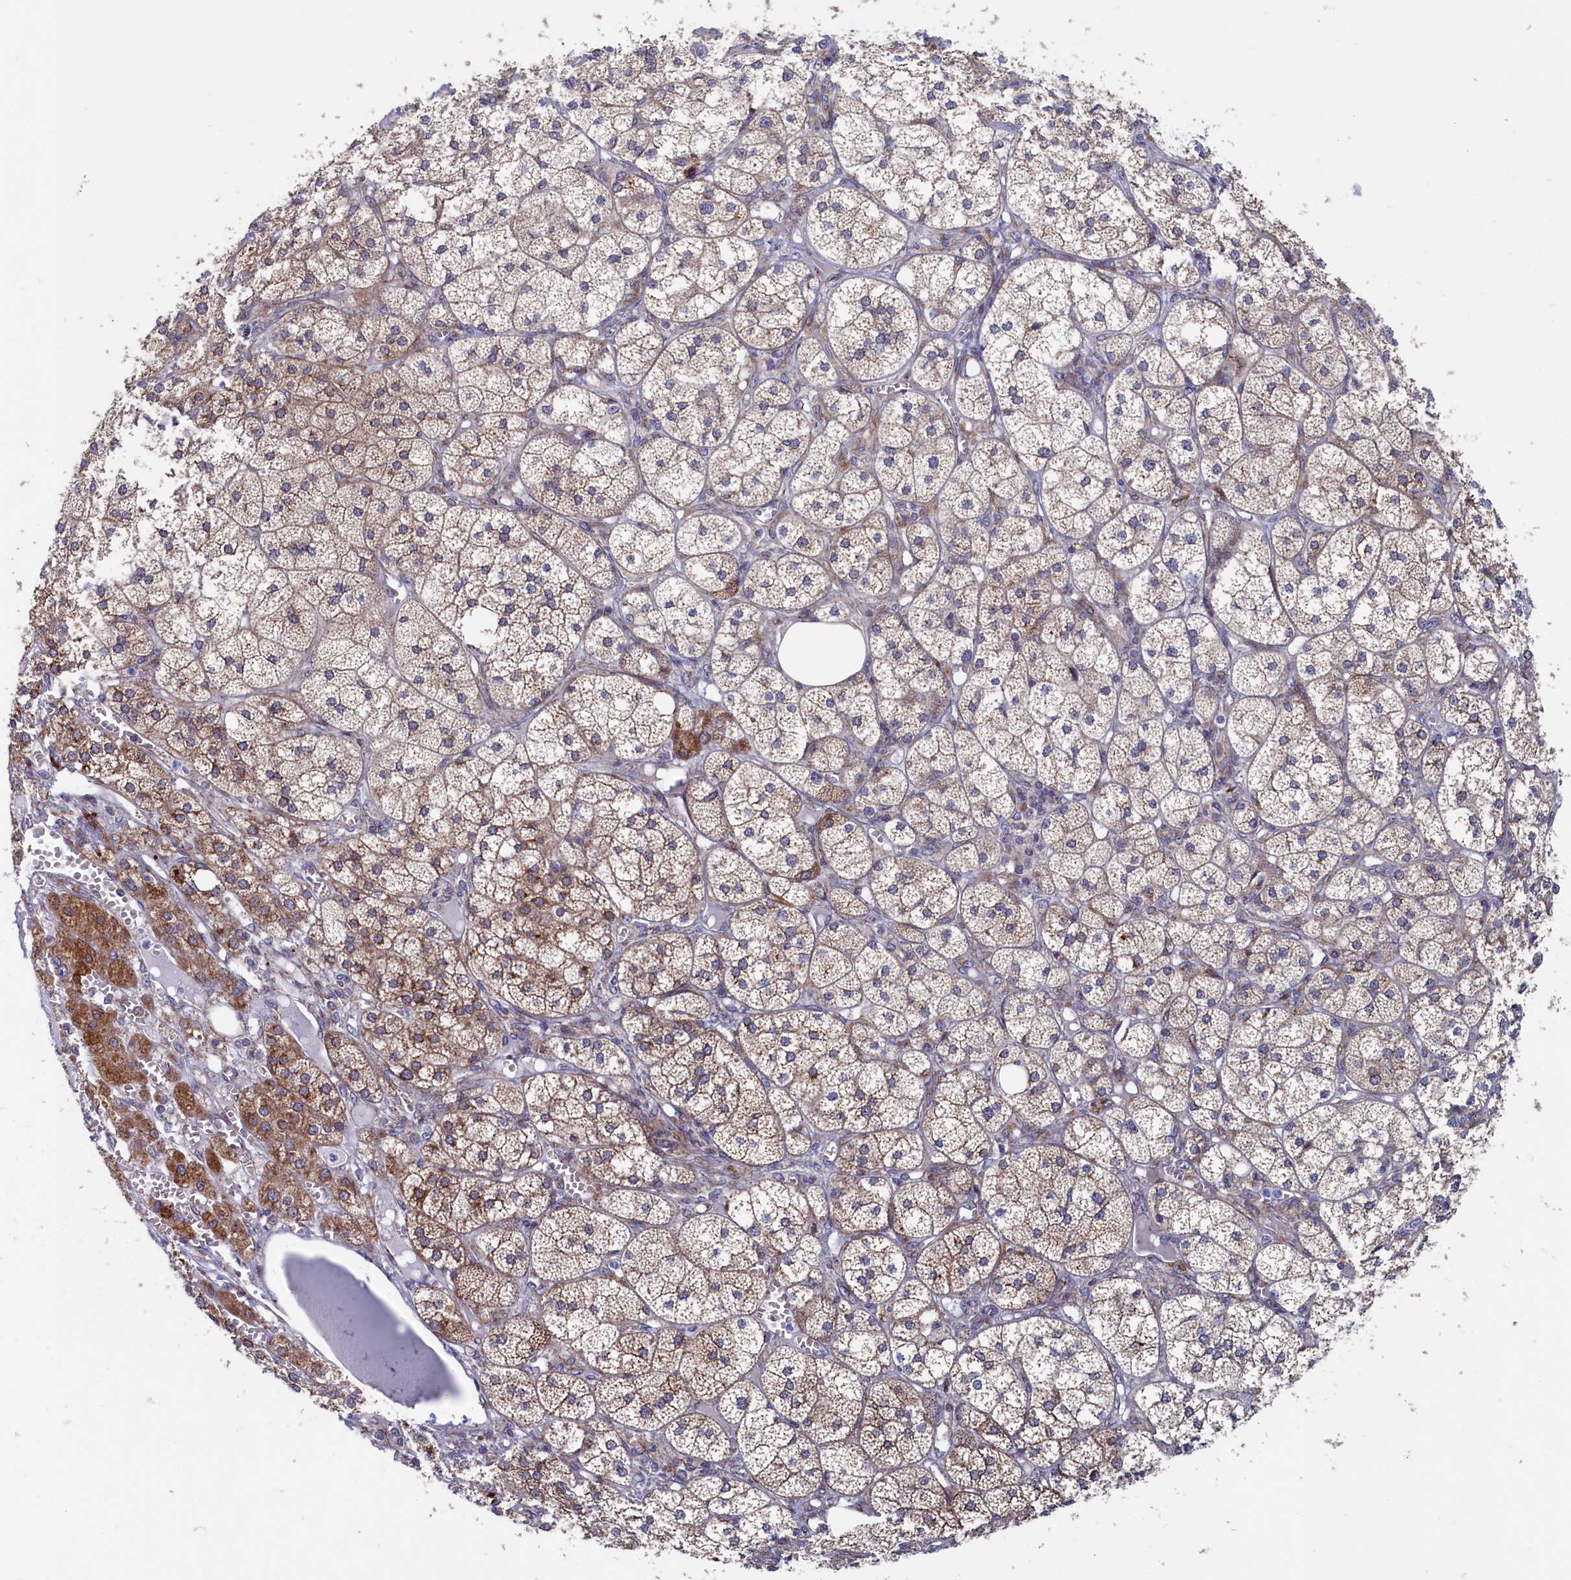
{"staining": {"intensity": "moderate", "quantity": "25%-75%", "location": "cytoplasmic/membranous"}, "tissue": "adrenal gland", "cell_type": "Glandular cells", "image_type": "normal", "snomed": [{"axis": "morphology", "description": "Normal tissue, NOS"}, {"axis": "topography", "description": "Adrenal gland"}], "caption": "Protein analysis of normal adrenal gland exhibits moderate cytoplasmic/membranous expression in about 25%-75% of glandular cells.", "gene": "MTFMT", "patient": {"sex": "female", "age": 61}}